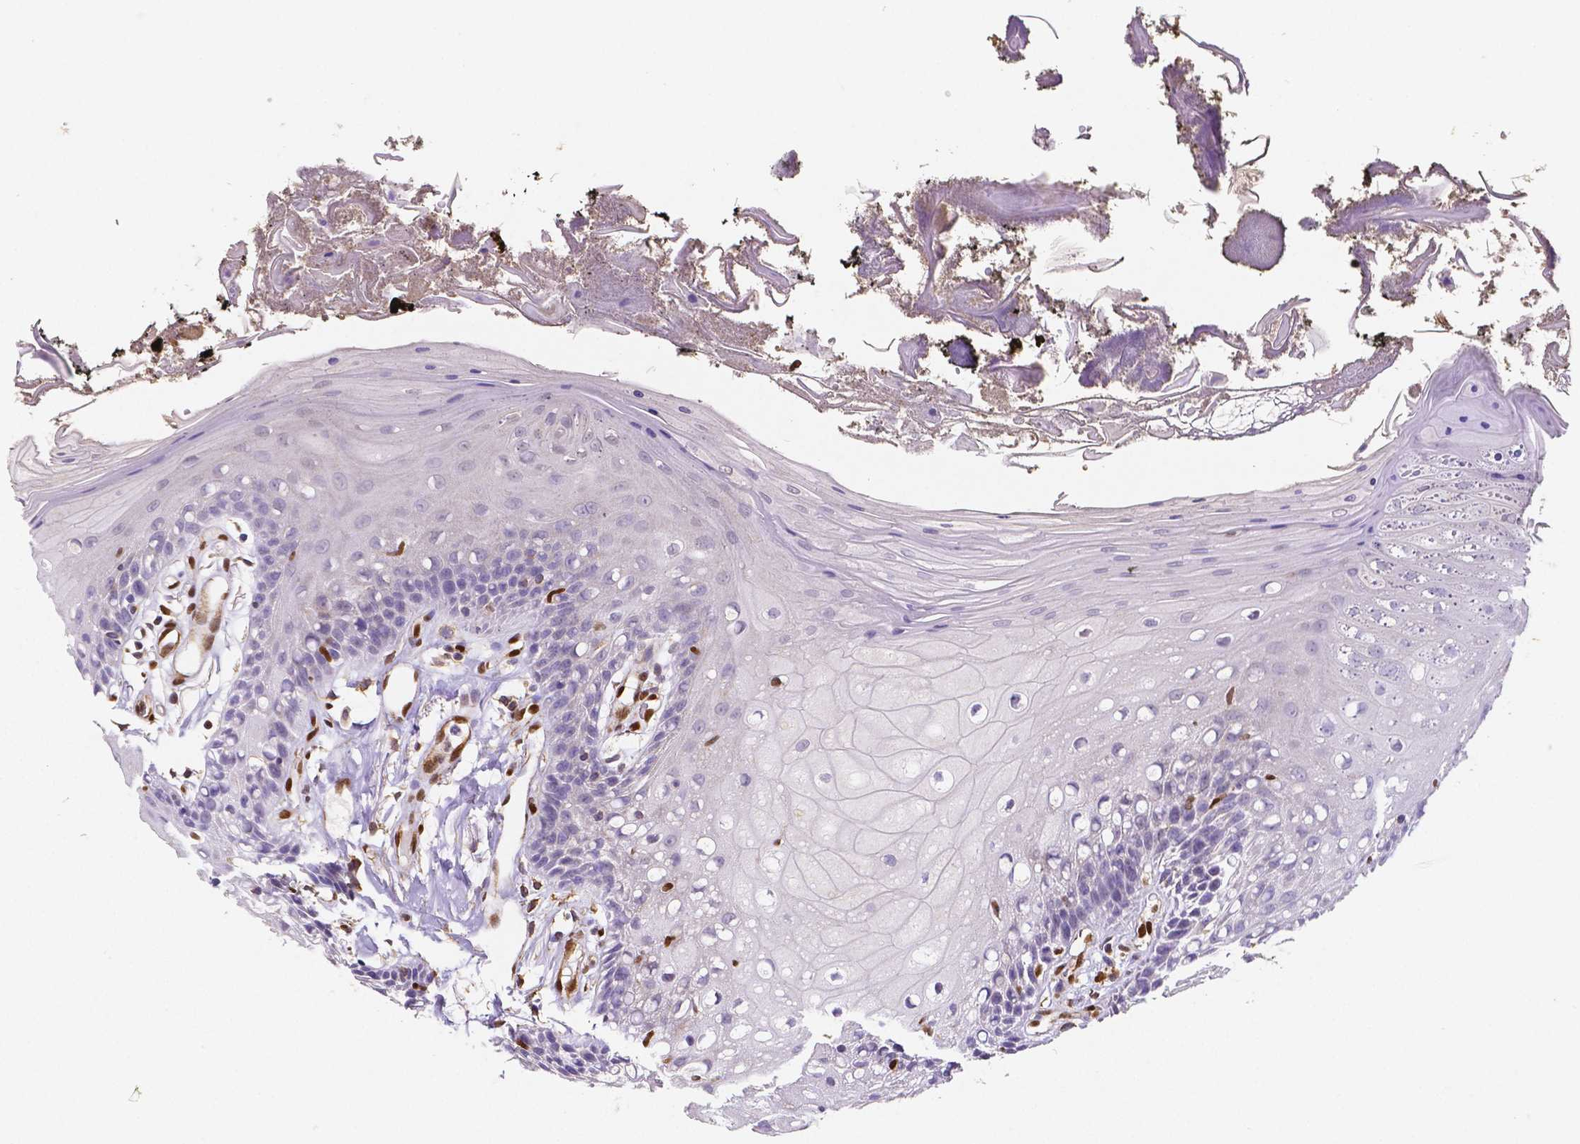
{"staining": {"intensity": "negative", "quantity": "none", "location": "none"}, "tissue": "oral mucosa", "cell_type": "Squamous epithelial cells", "image_type": "normal", "snomed": [{"axis": "morphology", "description": "Normal tissue, NOS"}, {"axis": "morphology", "description": "Squamous cell carcinoma, NOS"}, {"axis": "topography", "description": "Oral tissue"}, {"axis": "topography", "description": "Head-Neck"}], "caption": "Oral mucosa was stained to show a protein in brown. There is no significant staining in squamous epithelial cells. Nuclei are stained in blue.", "gene": "MEF2C", "patient": {"sex": "male", "age": 69}}